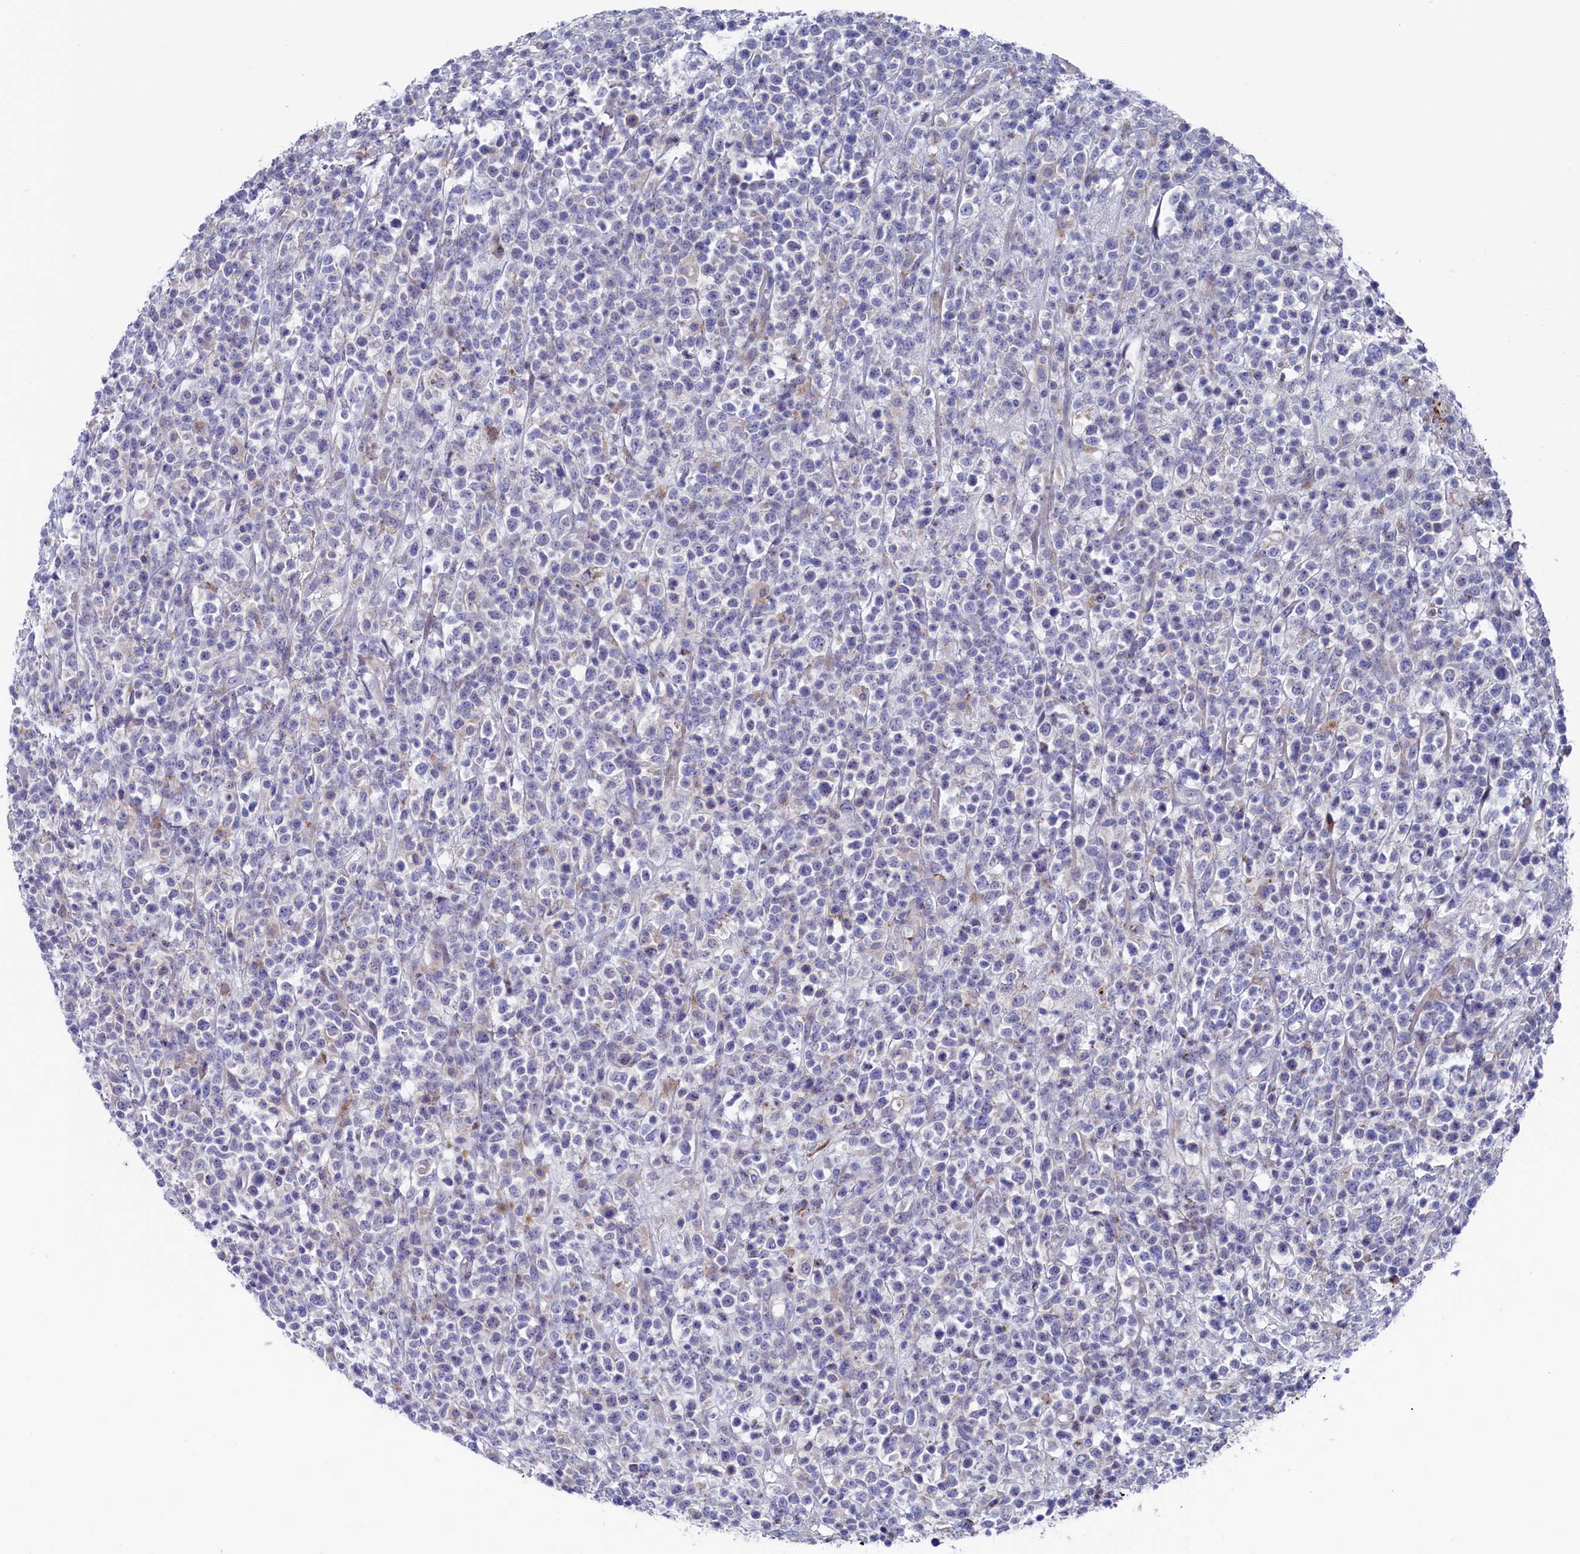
{"staining": {"intensity": "negative", "quantity": "none", "location": "none"}, "tissue": "lymphoma", "cell_type": "Tumor cells", "image_type": "cancer", "snomed": [{"axis": "morphology", "description": "Malignant lymphoma, non-Hodgkin's type, High grade"}, {"axis": "topography", "description": "Colon"}], "caption": "Protein analysis of malignant lymphoma, non-Hodgkin's type (high-grade) reveals no significant expression in tumor cells. (Immunohistochemistry, brightfield microscopy, high magnification).", "gene": "NUDT7", "patient": {"sex": "female", "age": 53}}